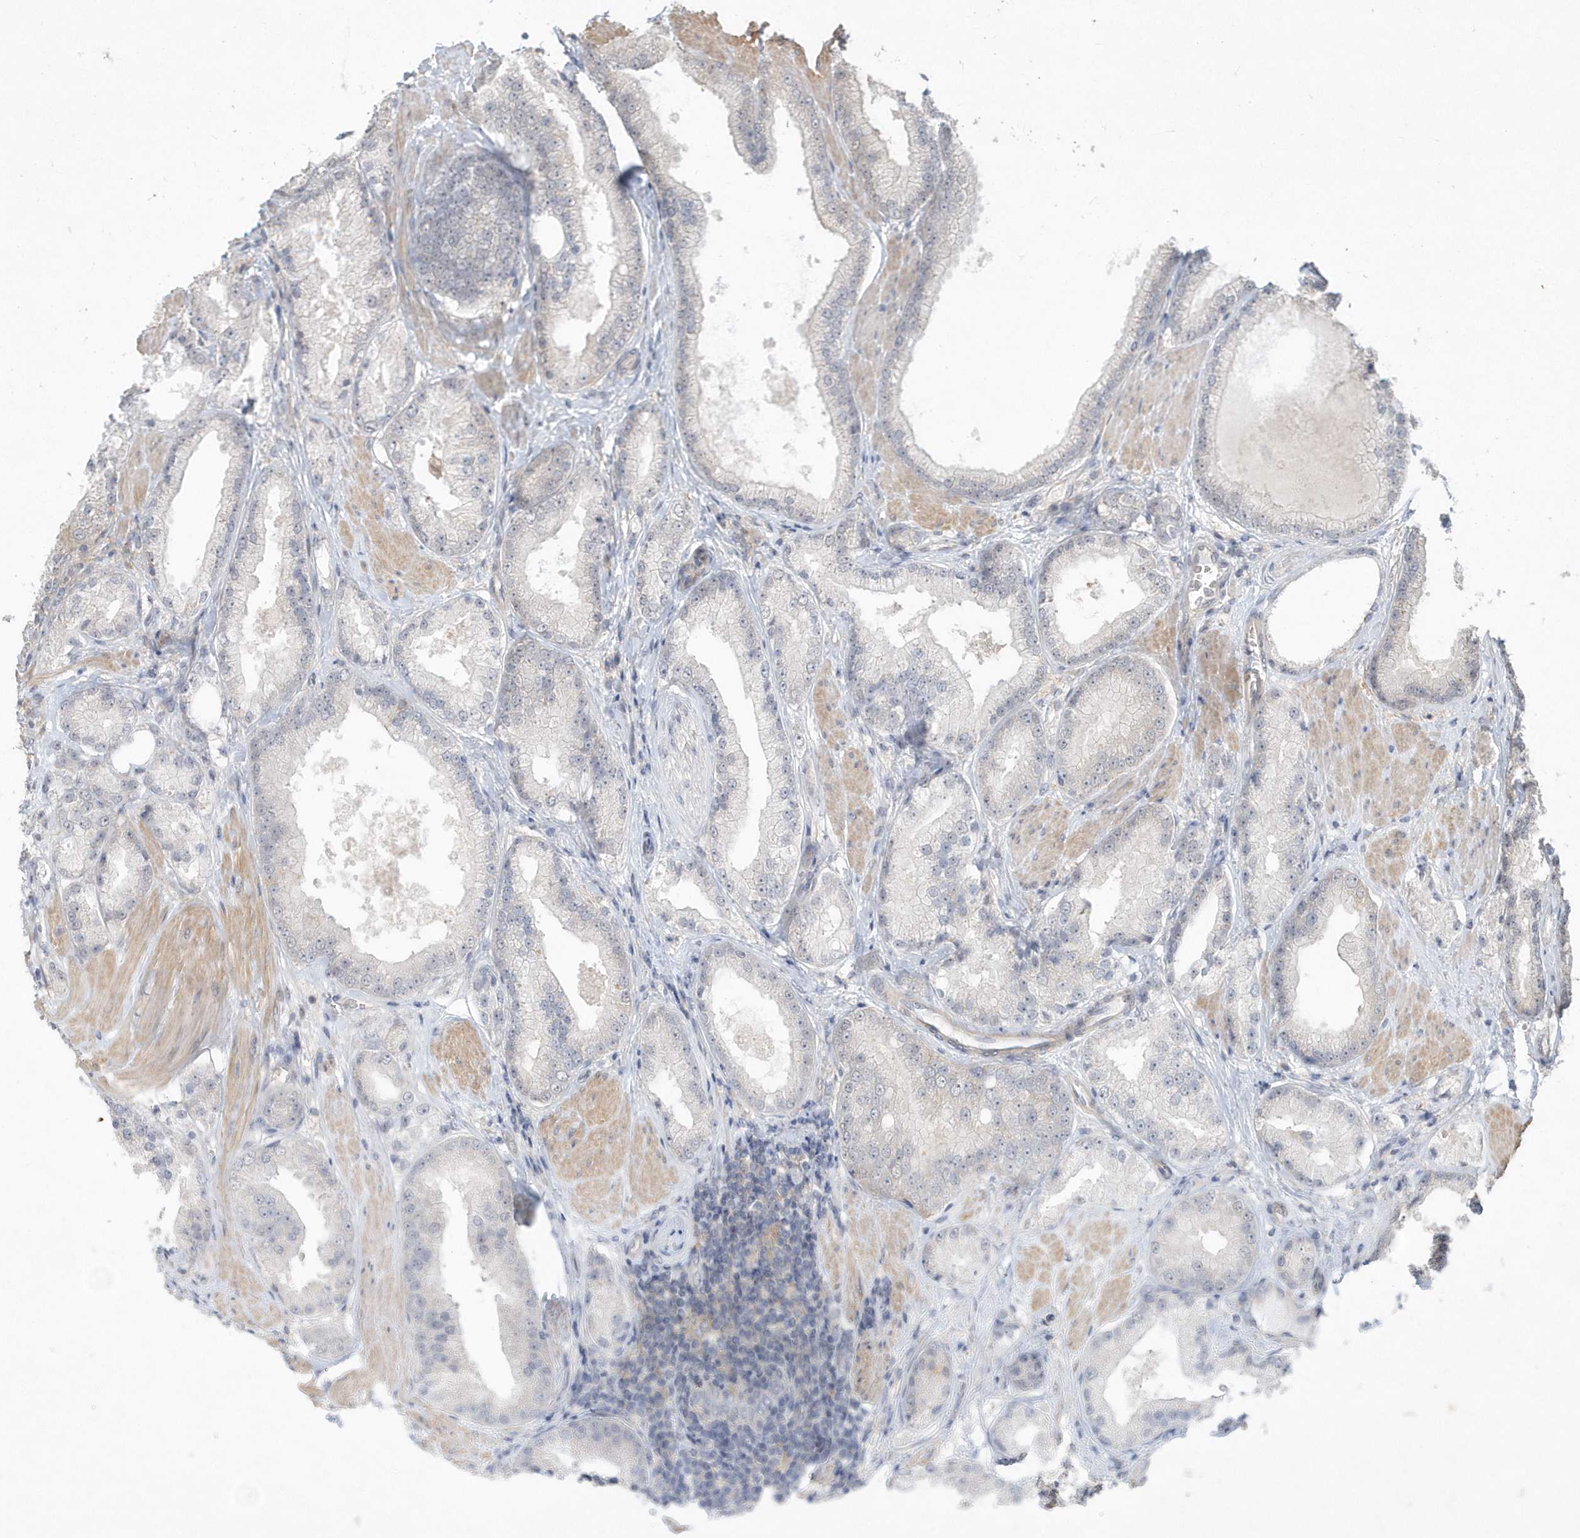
{"staining": {"intensity": "negative", "quantity": "none", "location": "none"}, "tissue": "prostate cancer", "cell_type": "Tumor cells", "image_type": "cancer", "snomed": [{"axis": "morphology", "description": "Adenocarcinoma, Low grade"}, {"axis": "topography", "description": "Prostate"}], "caption": "An immunohistochemistry (IHC) micrograph of prostate low-grade adenocarcinoma is shown. There is no staining in tumor cells of prostate low-grade adenocarcinoma.", "gene": "TSPEAR", "patient": {"sex": "male", "age": 67}}